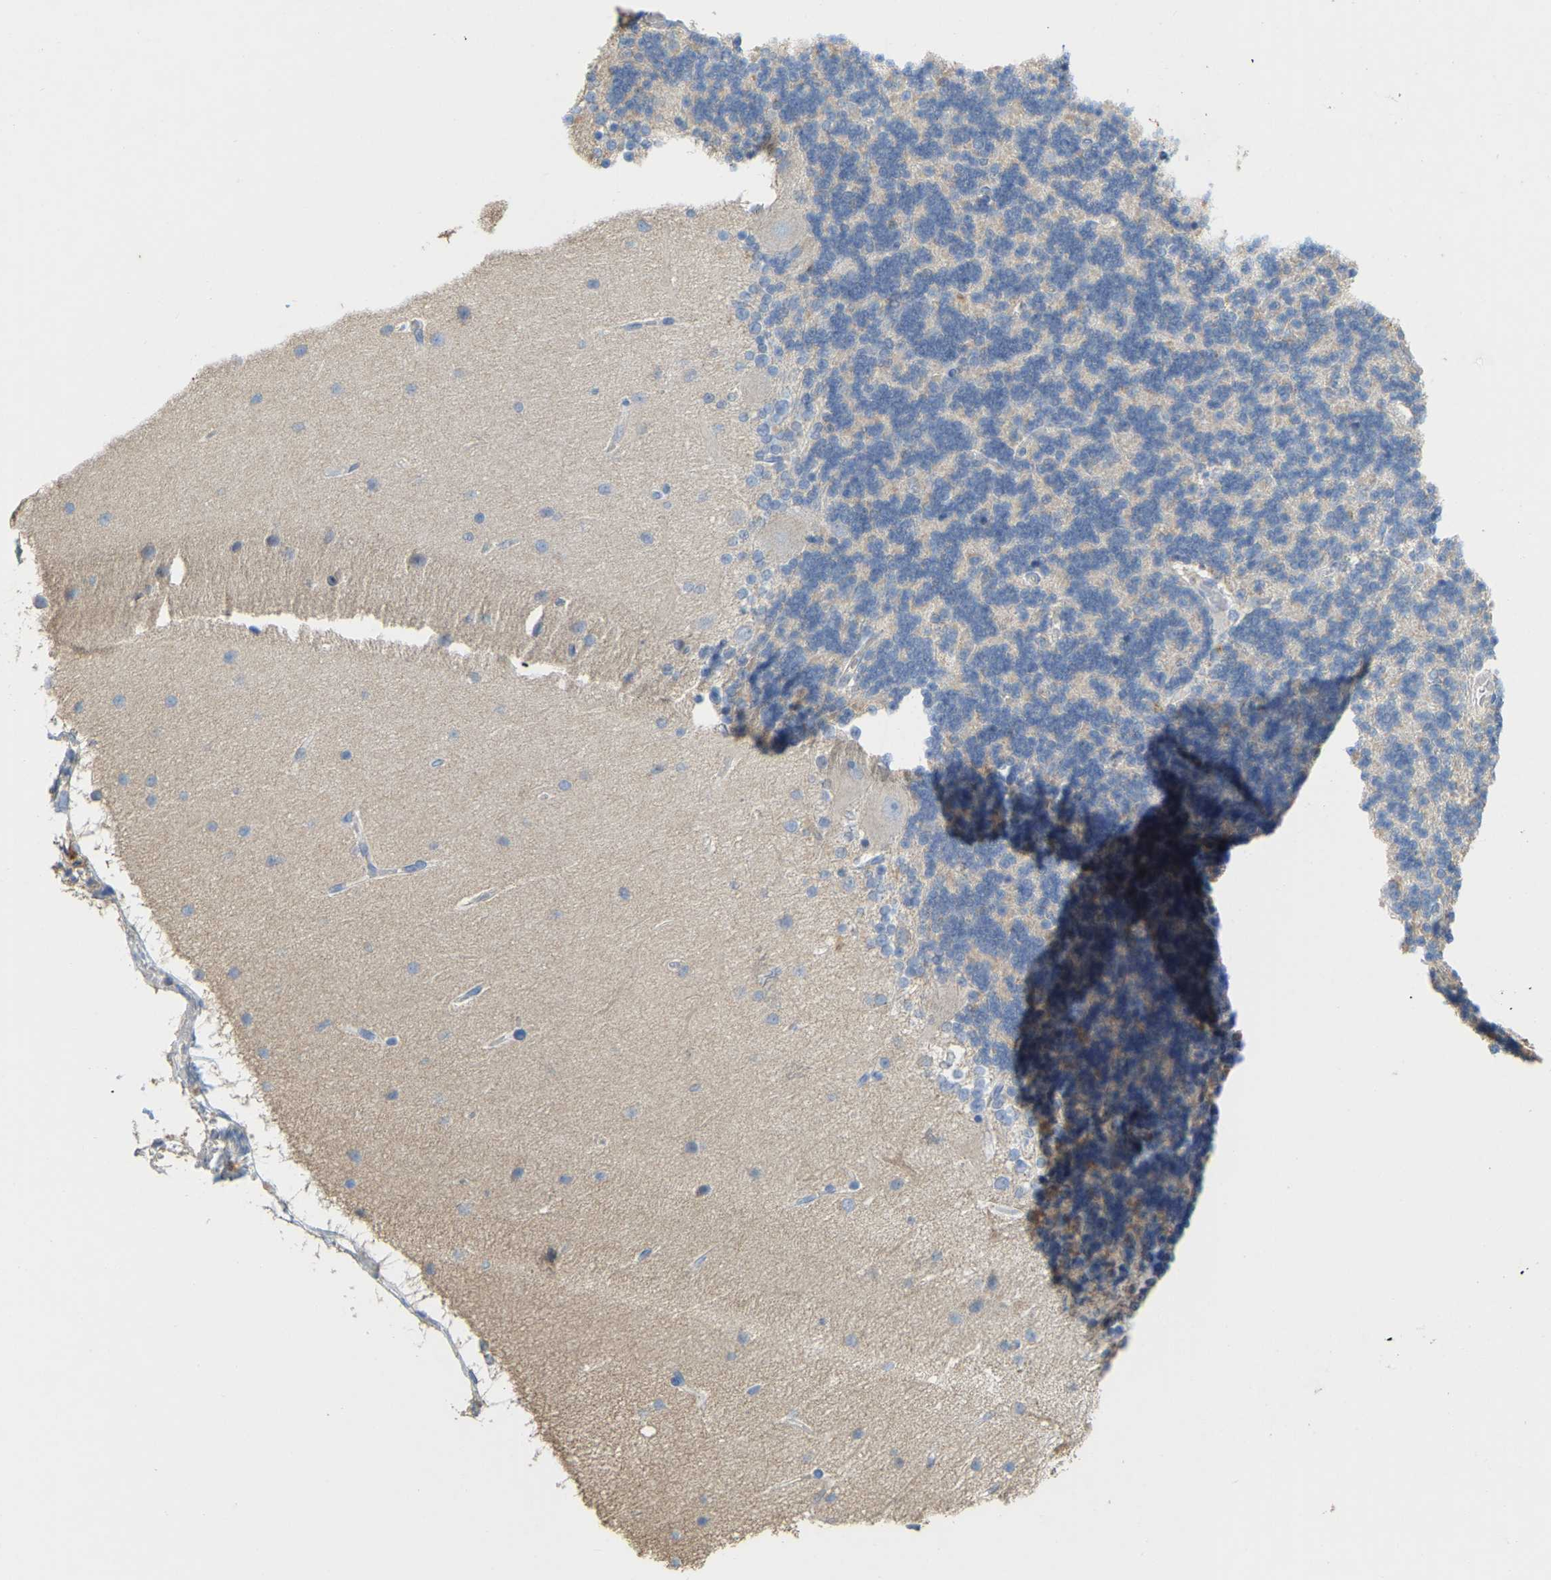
{"staining": {"intensity": "negative", "quantity": "none", "location": "none"}, "tissue": "cerebellum", "cell_type": "Cells in granular layer", "image_type": "normal", "snomed": [{"axis": "morphology", "description": "Normal tissue, NOS"}, {"axis": "topography", "description": "Cerebellum"}], "caption": "The histopathology image reveals no staining of cells in granular layer in unremarkable cerebellum.", "gene": "SERPINB5", "patient": {"sex": "female", "age": 54}}